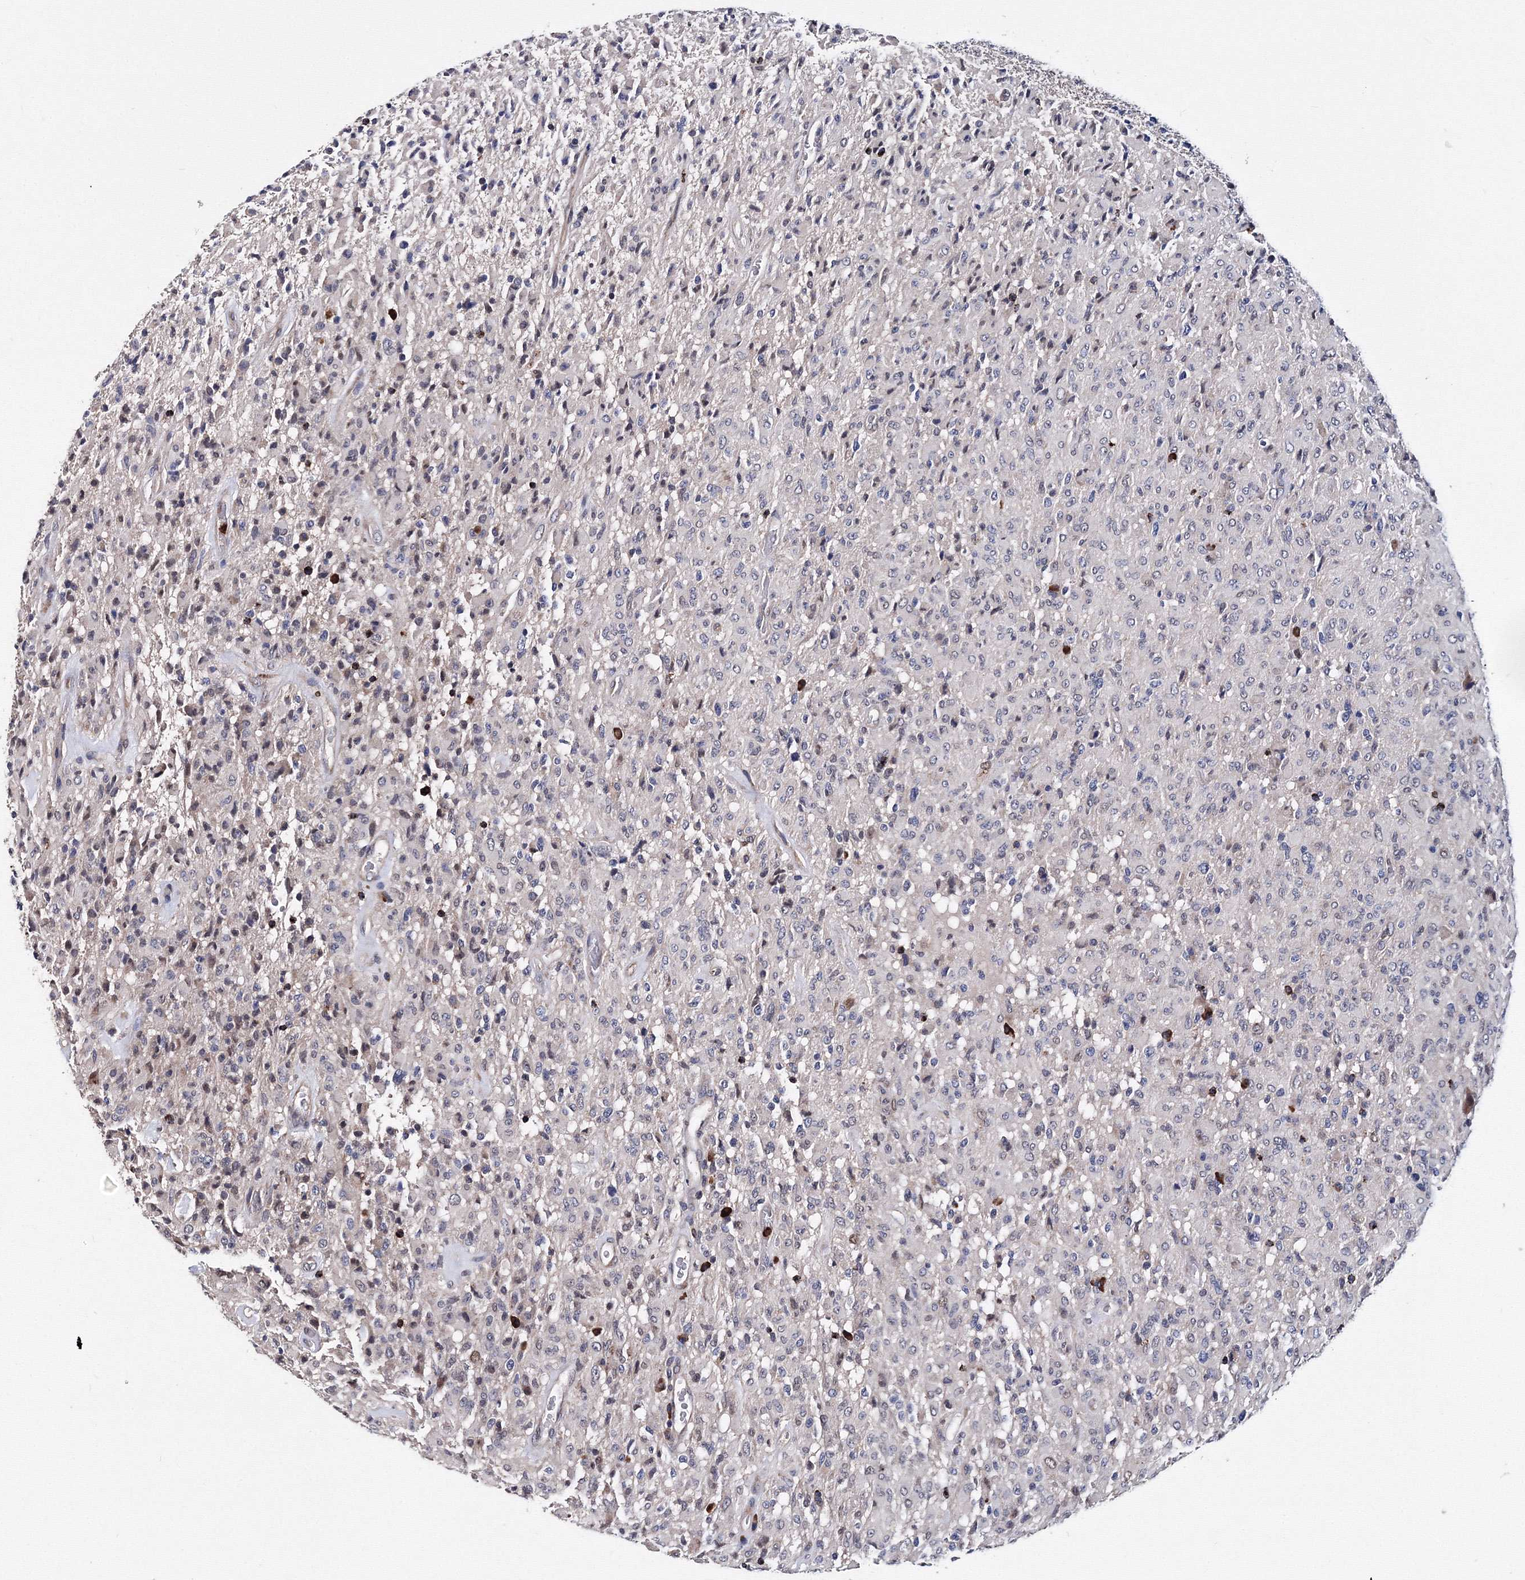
{"staining": {"intensity": "negative", "quantity": "none", "location": "none"}, "tissue": "glioma", "cell_type": "Tumor cells", "image_type": "cancer", "snomed": [{"axis": "morphology", "description": "Glioma, malignant, High grade"}, {"axis": "topography", "description": "Brain"}], "caption": "Immunohistochemistry histopathology image of neoplastic tissue: malignant glioma (high-grade) stained with DAB displays no significant protein staining in tumor cells. (Stains: DAB (3,3'-diaminobenzidine) IHC with hematoxylin counter stain, Microscopy: brightfield microscopy at high magnification).", "gene": "PHYKPL", "patient": {"sex": "female", "age": 57}}